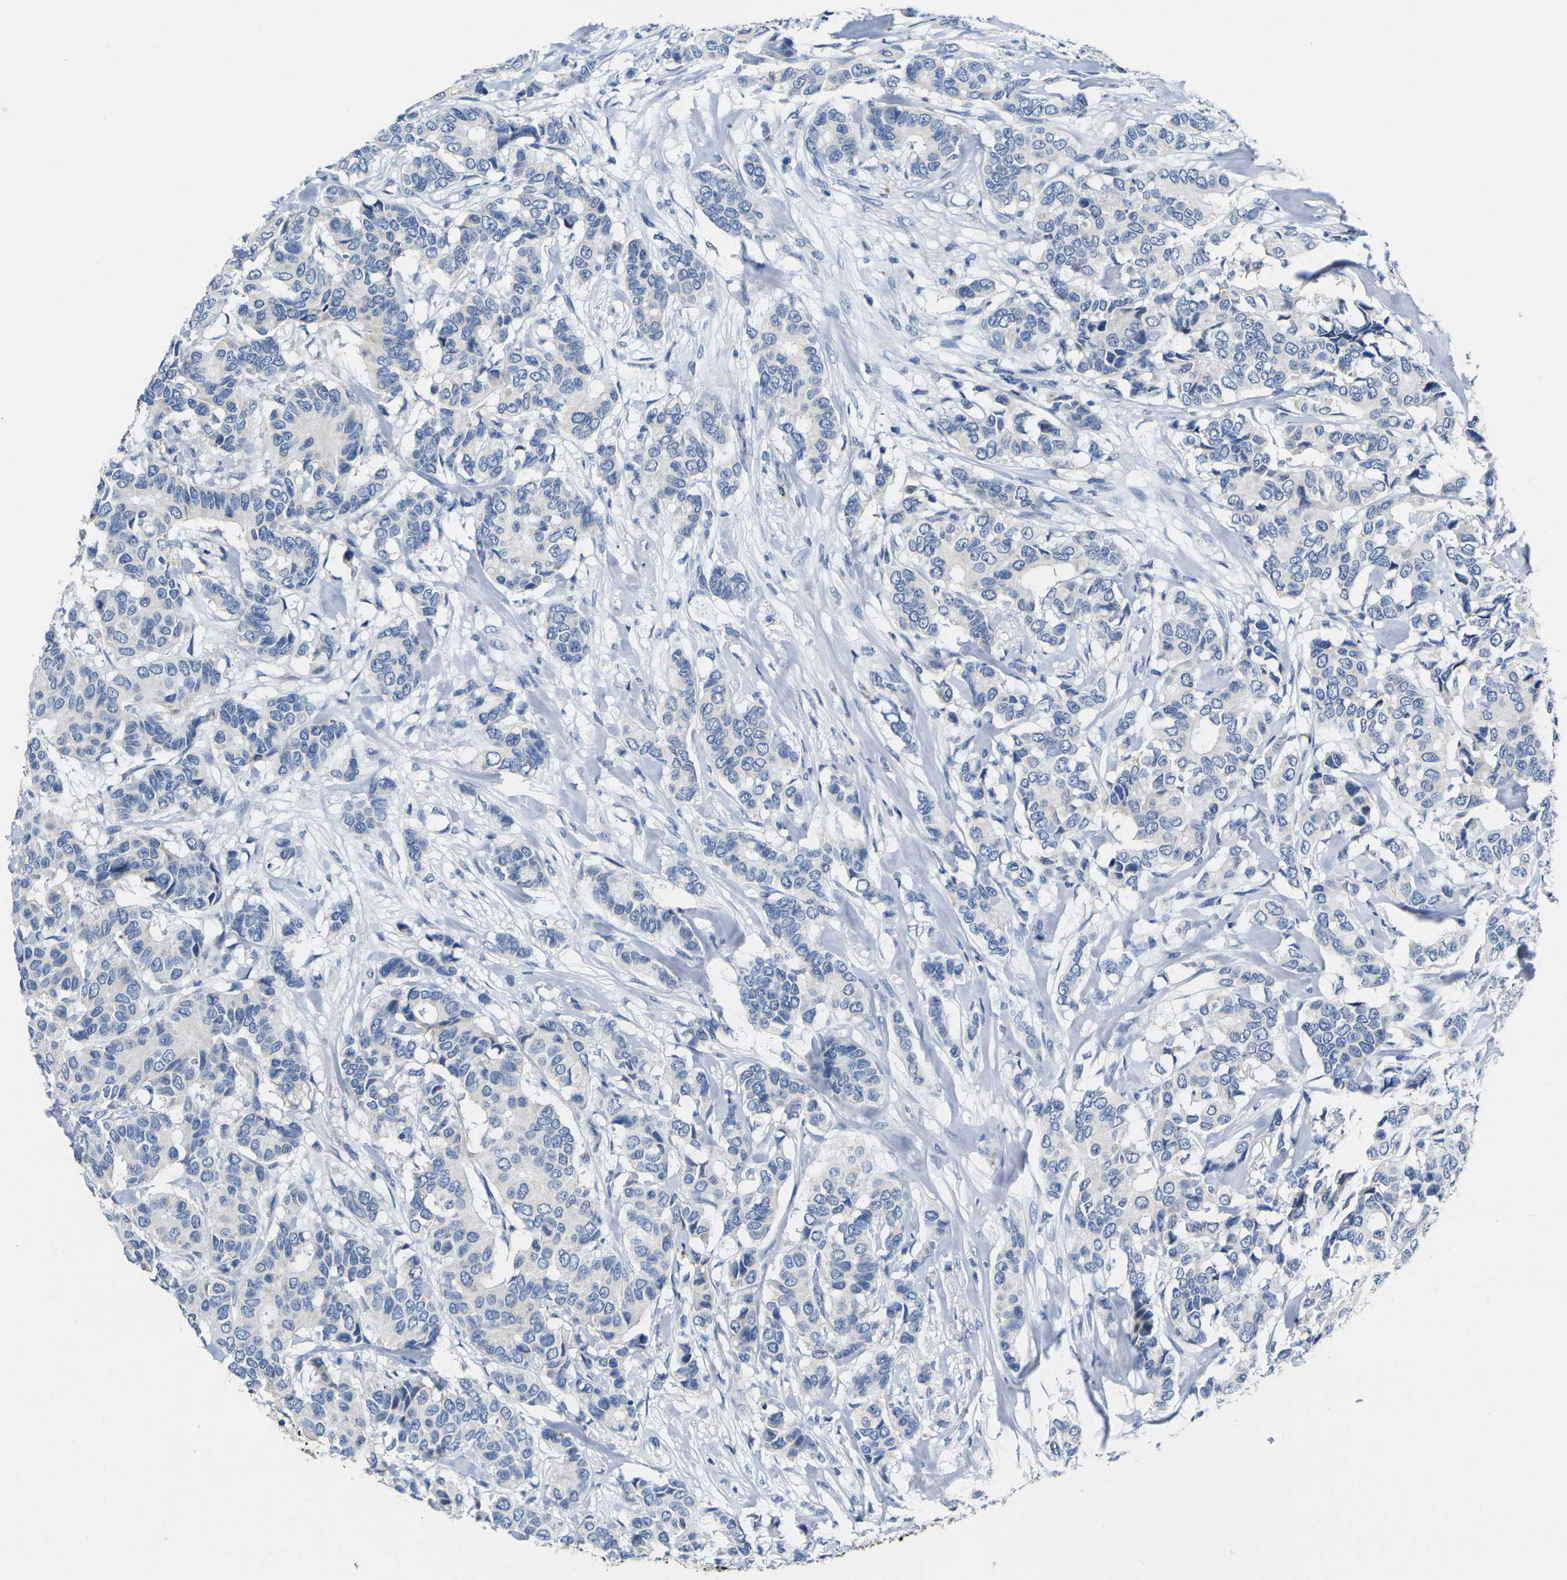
{"staining": {"intensity": "negative", "quantity": "none", "location": "none"}, "tissue": "breast cancer", "cell_type": "Tumor cells", "image_type": "cancer", "snomed": [{"axis": "morphology", "description": "Duct carcinoma"}, {"axis": "topography", "description": "Breast"}], "caption": "Breast cancer stained for a protein using immunohistochemistry exhibits no expression tumor cells.", "gene": "NOCT", "patient": {"sex": "female", "age": 87}}